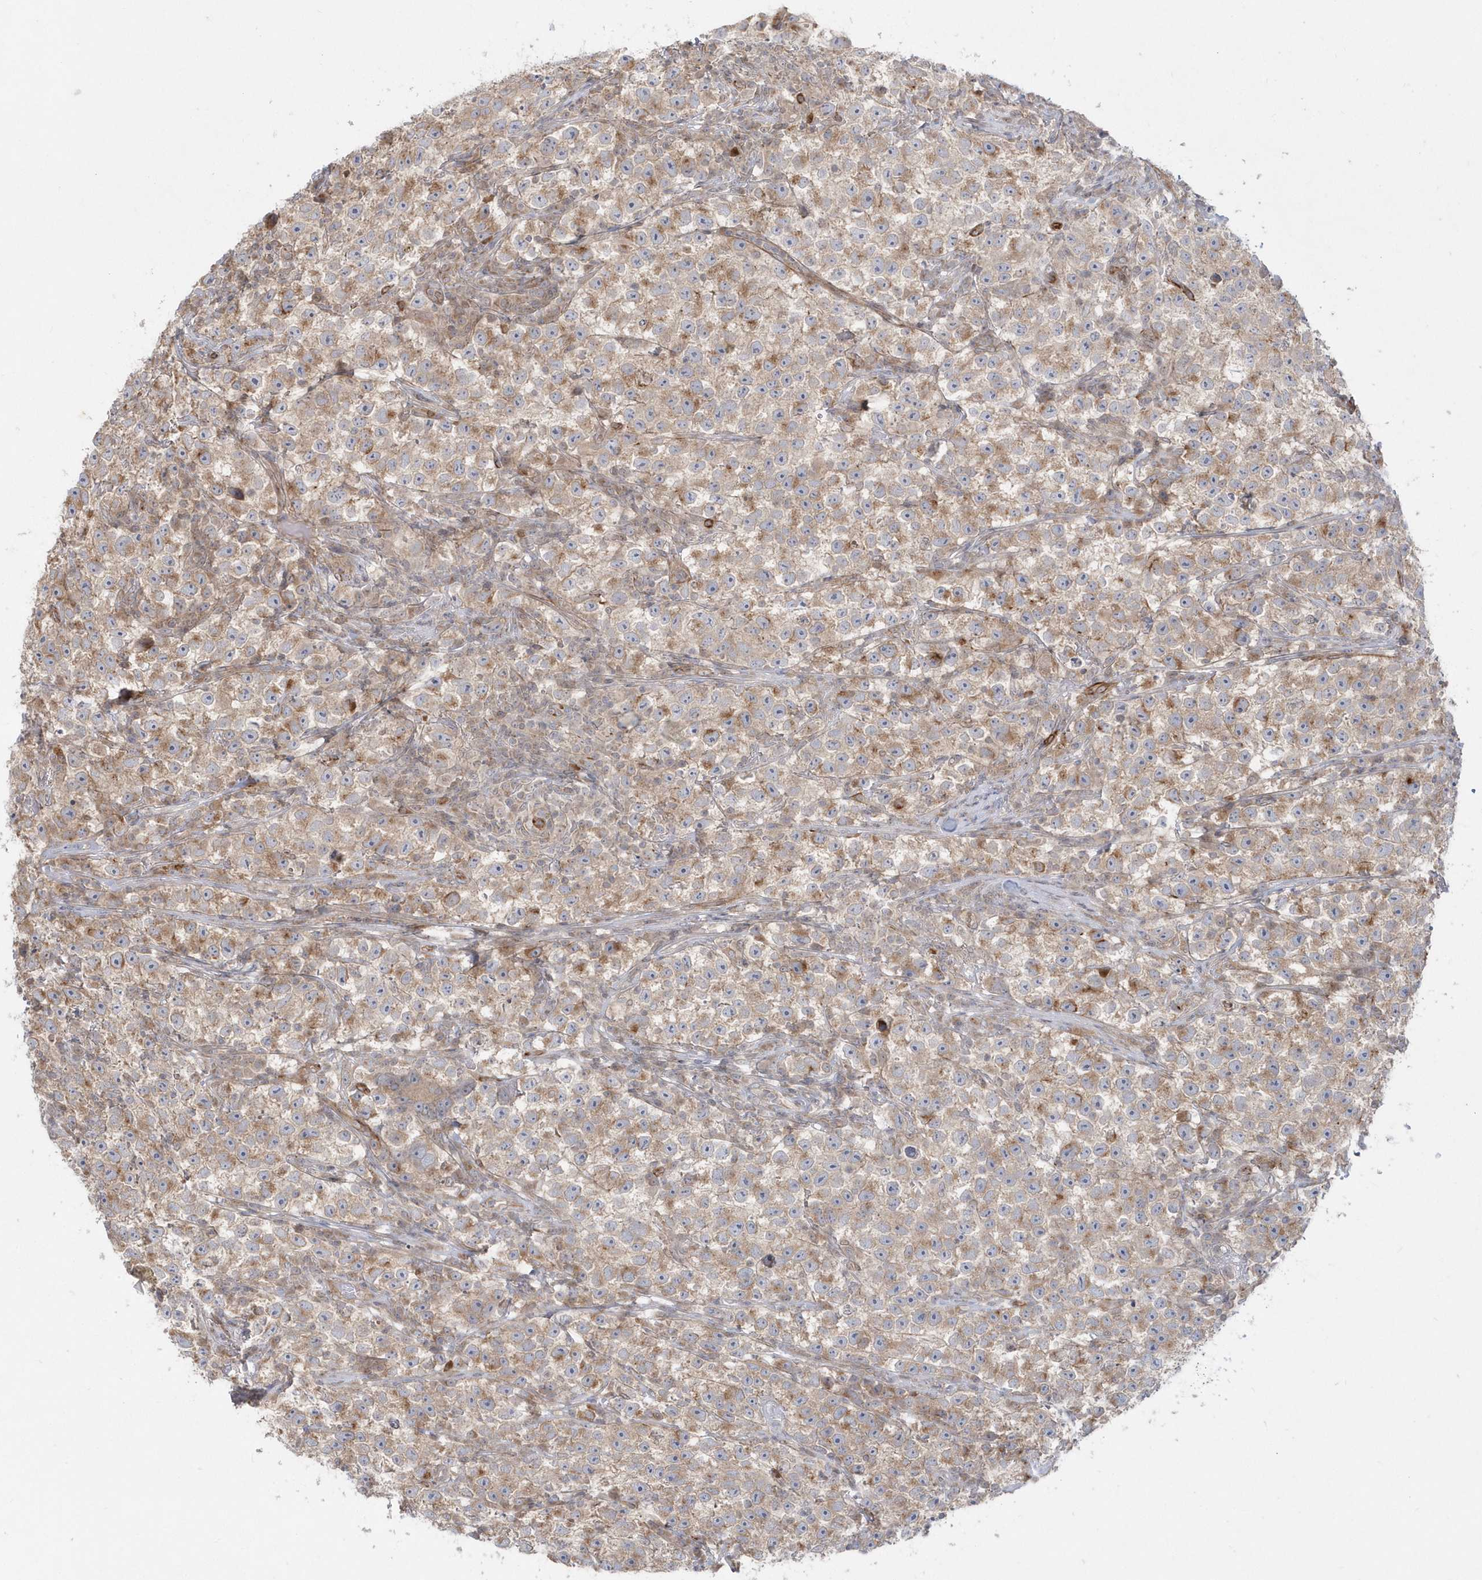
{"staining": {"intensity": "moderate", "quantity": ">75%", "location": "cytoplasmic/membranous"}, "tissue": "testis cancer", "cell_type": "Tumor cells", "image_type": "cancer", "snomed": [{"axis": "morphology", "description": "Seminoma, NOS"}, {"axis": "topography", "description": "Testis"}], "caption": "Immunohistochemical staining of testis cancer (seminoma) shows medium levels of moderate cytoplasmic/membranous positivity in about >75% of tumor cells.", "gene": "DHX57", "patient": {"sex": "male", "age": 22}}